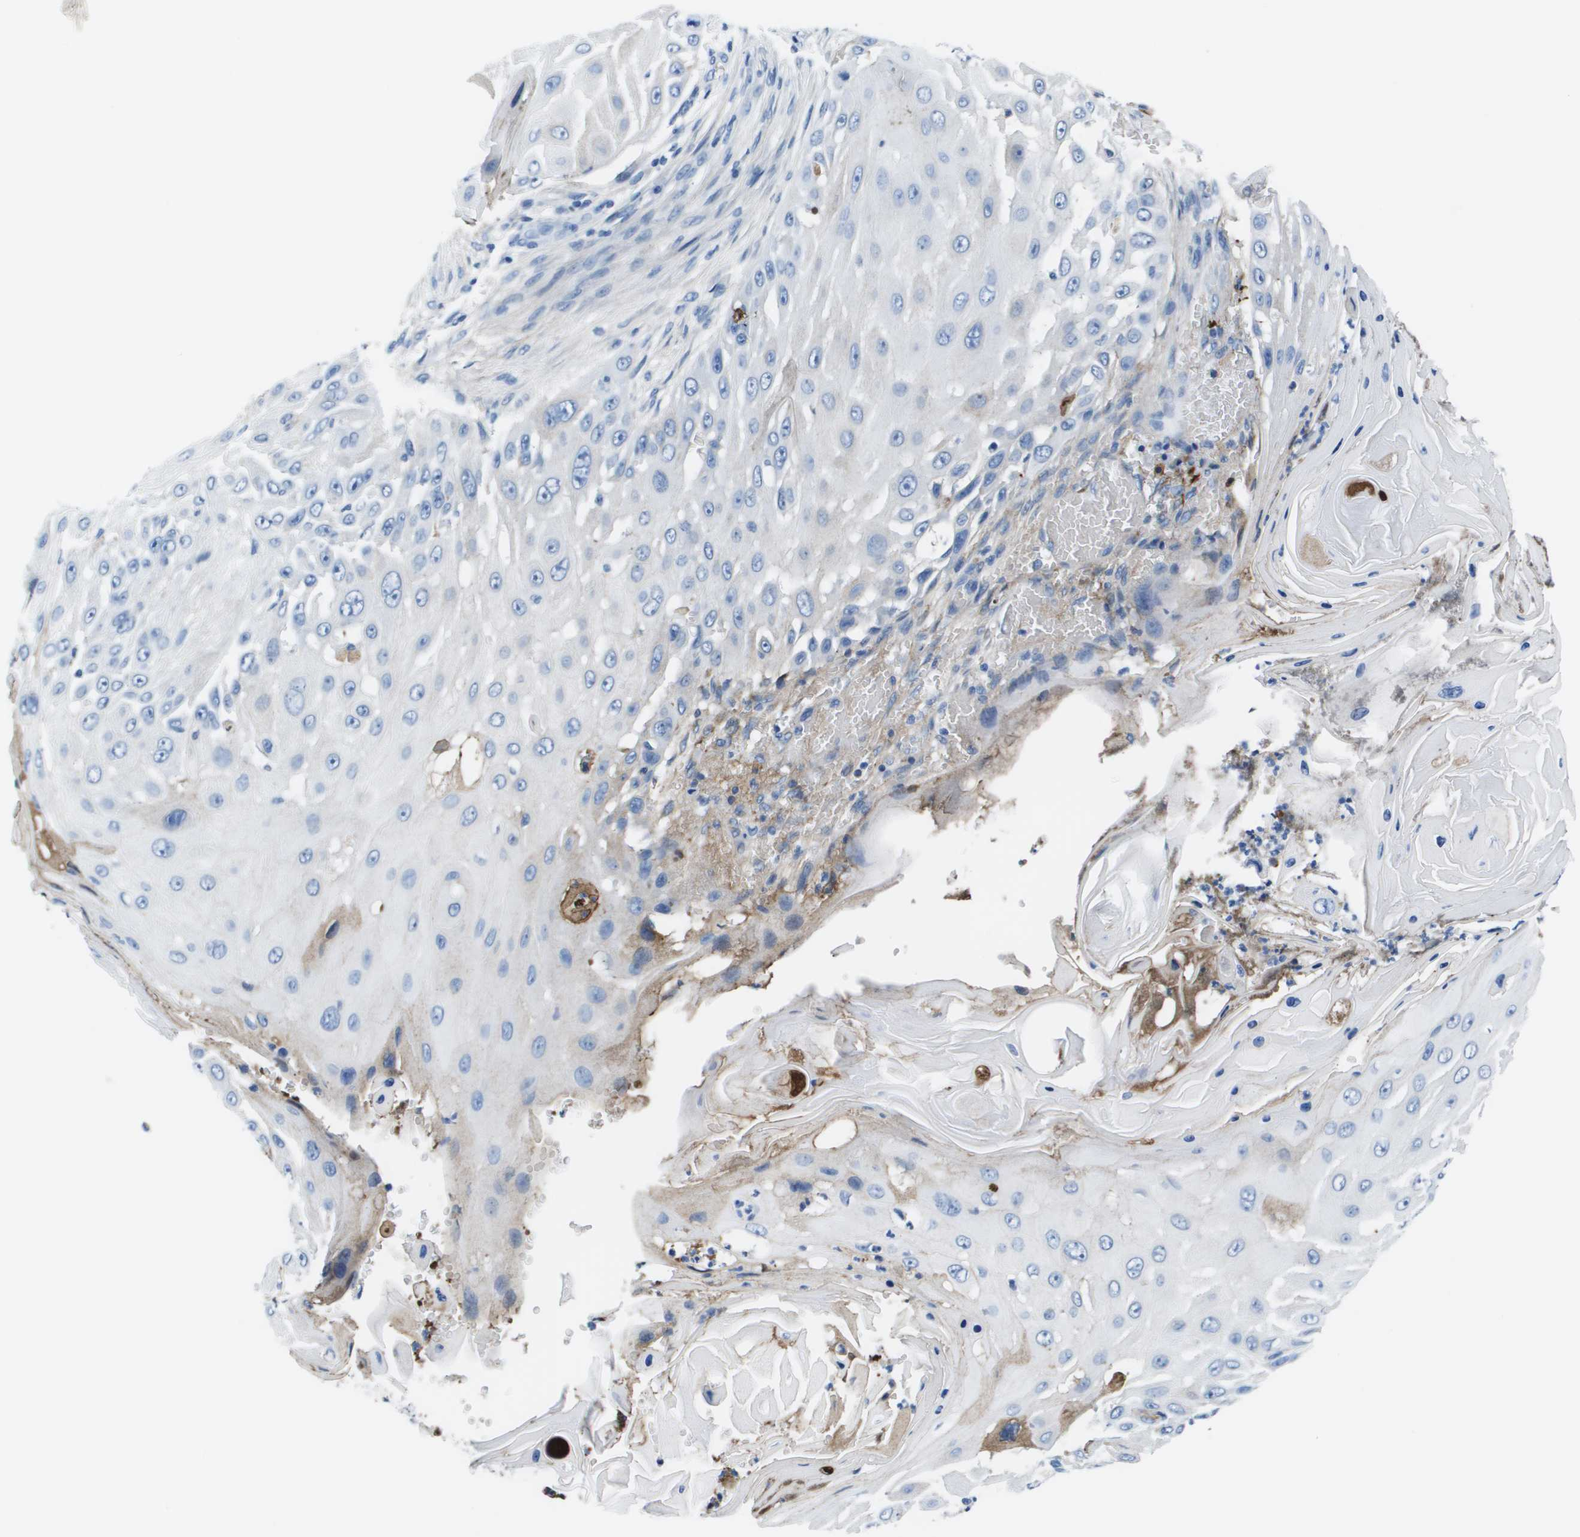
{"staining": {"intensity": "negative", "quantity": "none", "location": "none"}, "tissue": "skin cancer", "cell_type": "Tumor cells", "image_type": "cancer", "snomed": [{"axis": "morphology", "description": "Squamous cell carcinoma, NOS"}, {"axis": "topography", "description": "Skin"}], "caption": "There is no significant expression in tumor cells of skin cancer (squamous cell carcinoma).", "gene": "VTN", "patient": {"sex": "female", "age": 44}}